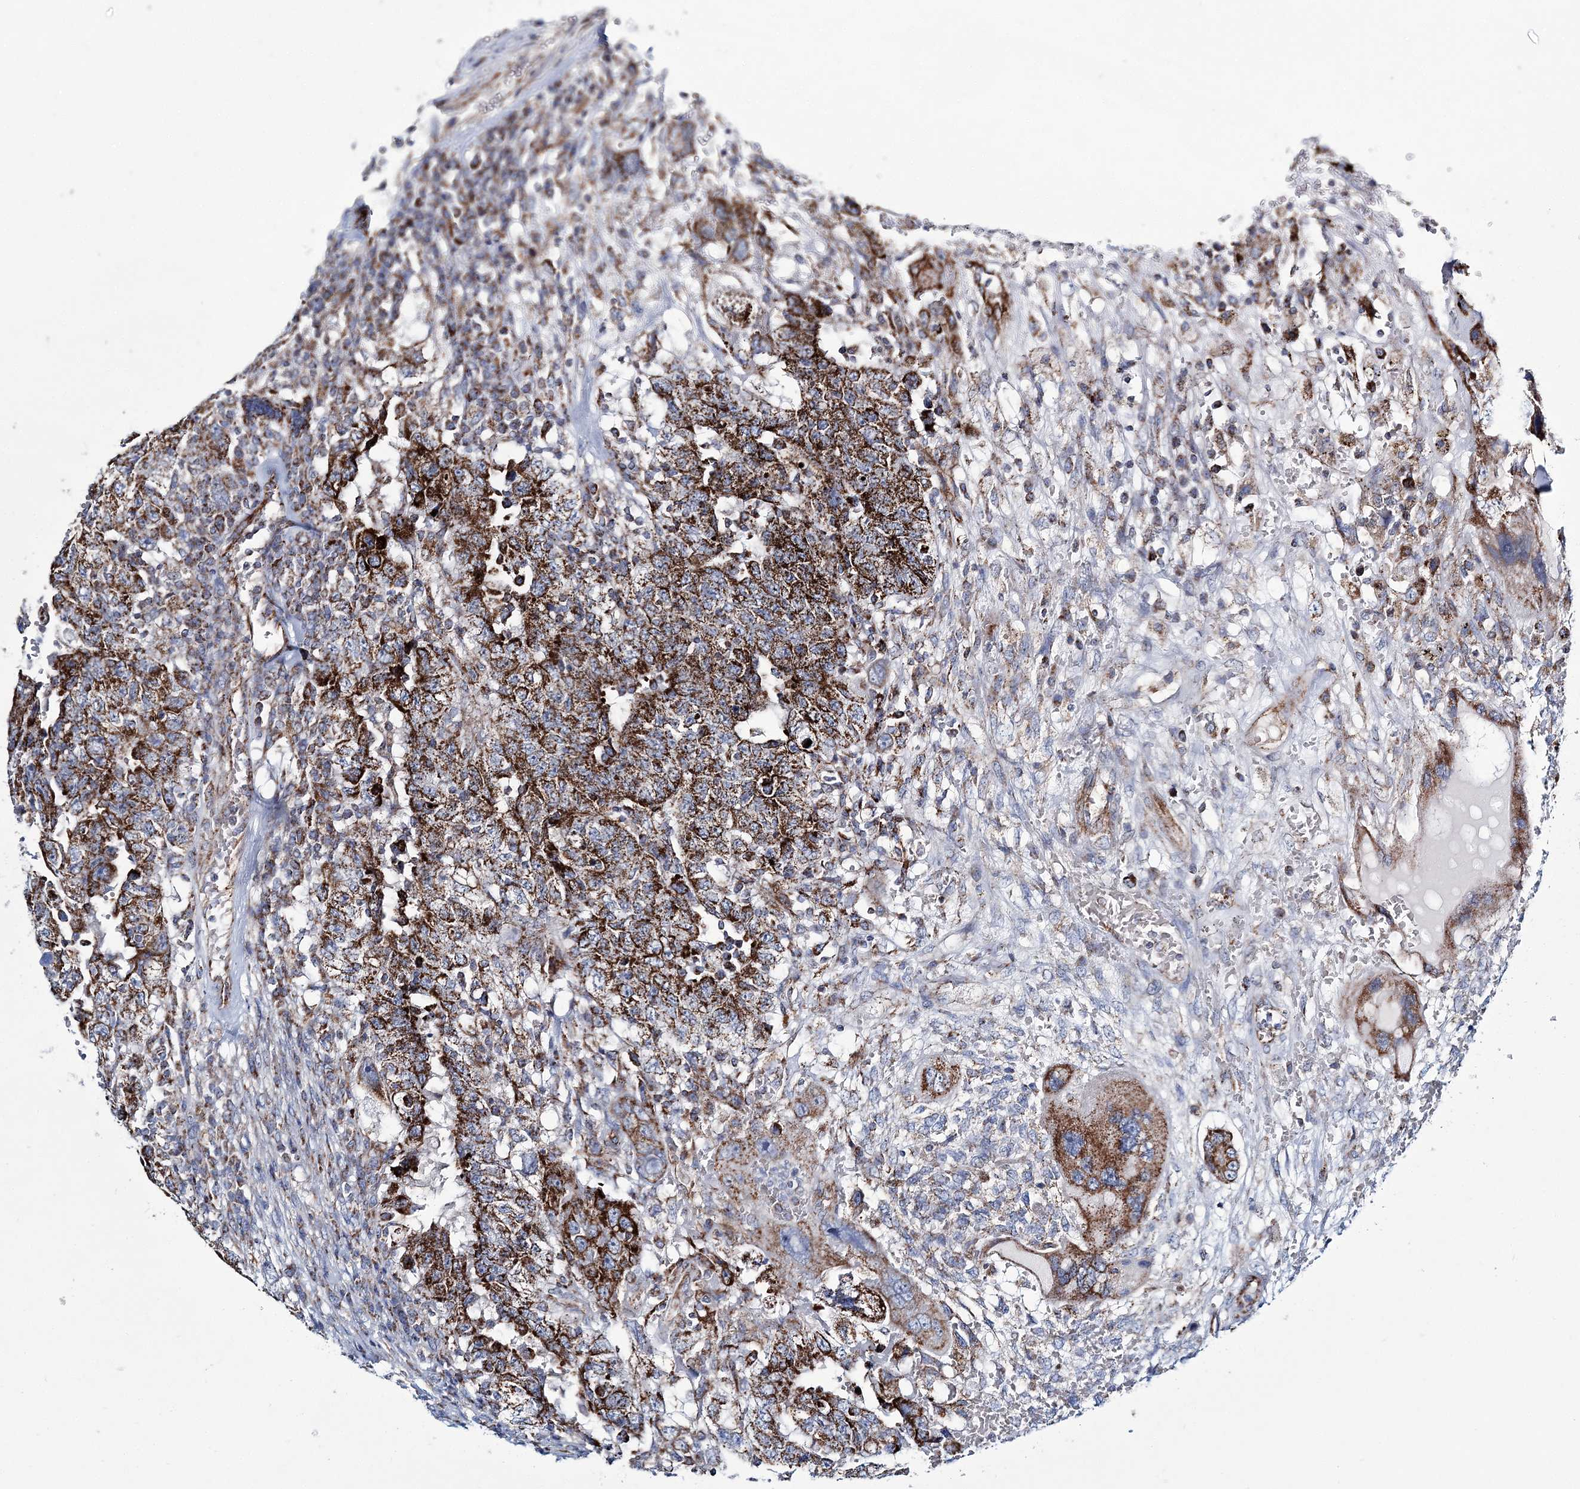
{"staining": {"intensity": "strong", "quantity": ">75%", "location": "cytoplasmic/membranous"}, "tissue": "testis cancer", "cell_type": "Tumor cells", "image_type": "cancer", "snomed": [{"axis": "morphology", "description": "Carcinoma, Embryonal, NOS"}, {"axis": "topography", "description": "Testis"}], "caption": "Testis embryonal carcinoma tissue displays strong cytoplasmic/membranous expression in approximately >75% of tumor cells (brown staining indicates protein expression, while blue staining denotes nuclei).", "gene": "ARHGAP6", "patient": {"sex": "male", "age": 26}}